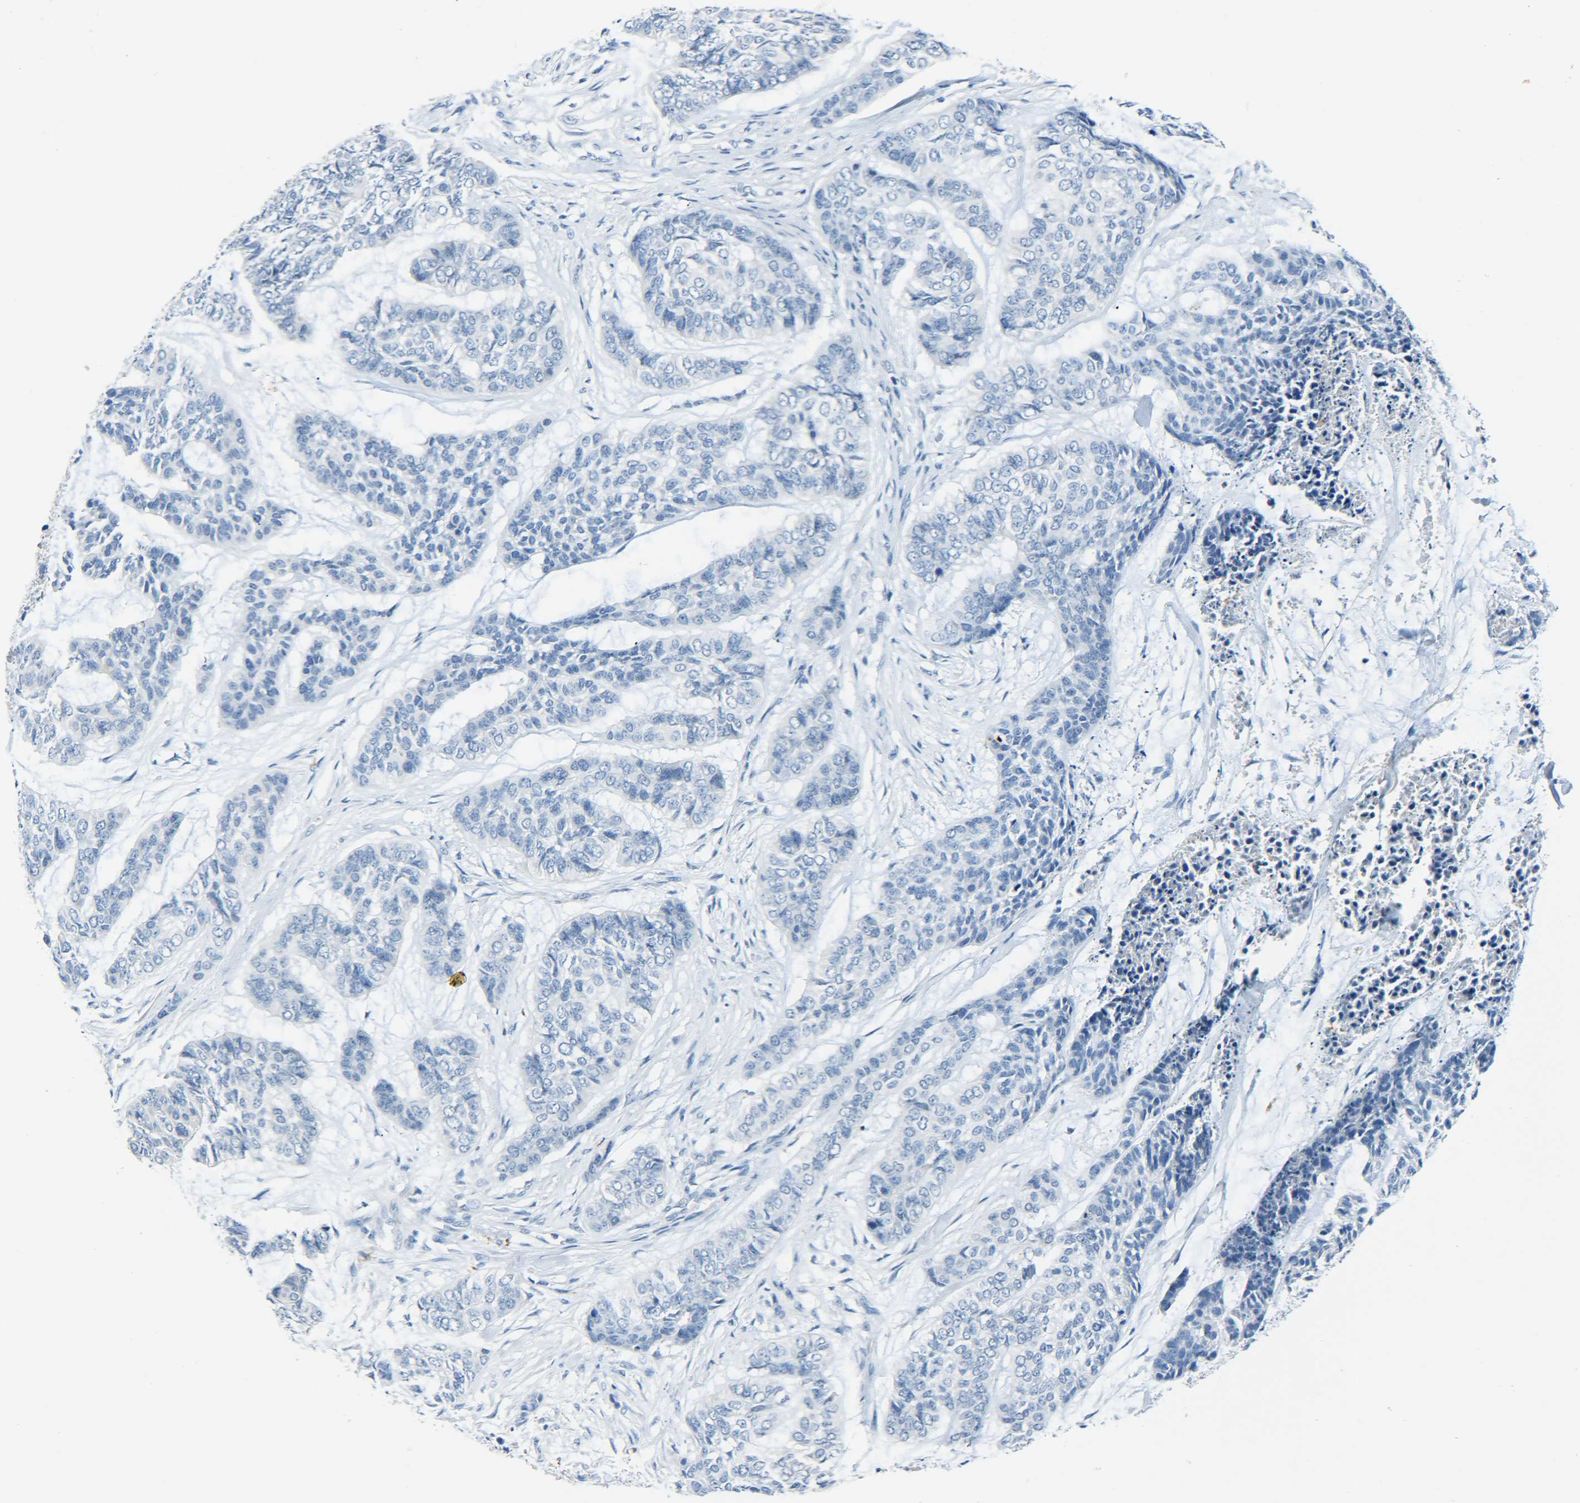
{"staining": {"intensity": "negative", "quantity": "none", "location": "none"}, "tissue": "skin cancer", "cell_type": "Tumor cells", "image_type": "cancer", "snomed": [{"axis": "morphology", "description": "Basal cell carcinoma"}, {"axis": "topography", "description": "Skin"}], "caption": "This is a photomicrograph of IHC staining of basal cell carcinoma (skin), which shows no expression in tumor cells.", "gene": "C15orf48", "patient": {"sex": "female", "age": 64}}